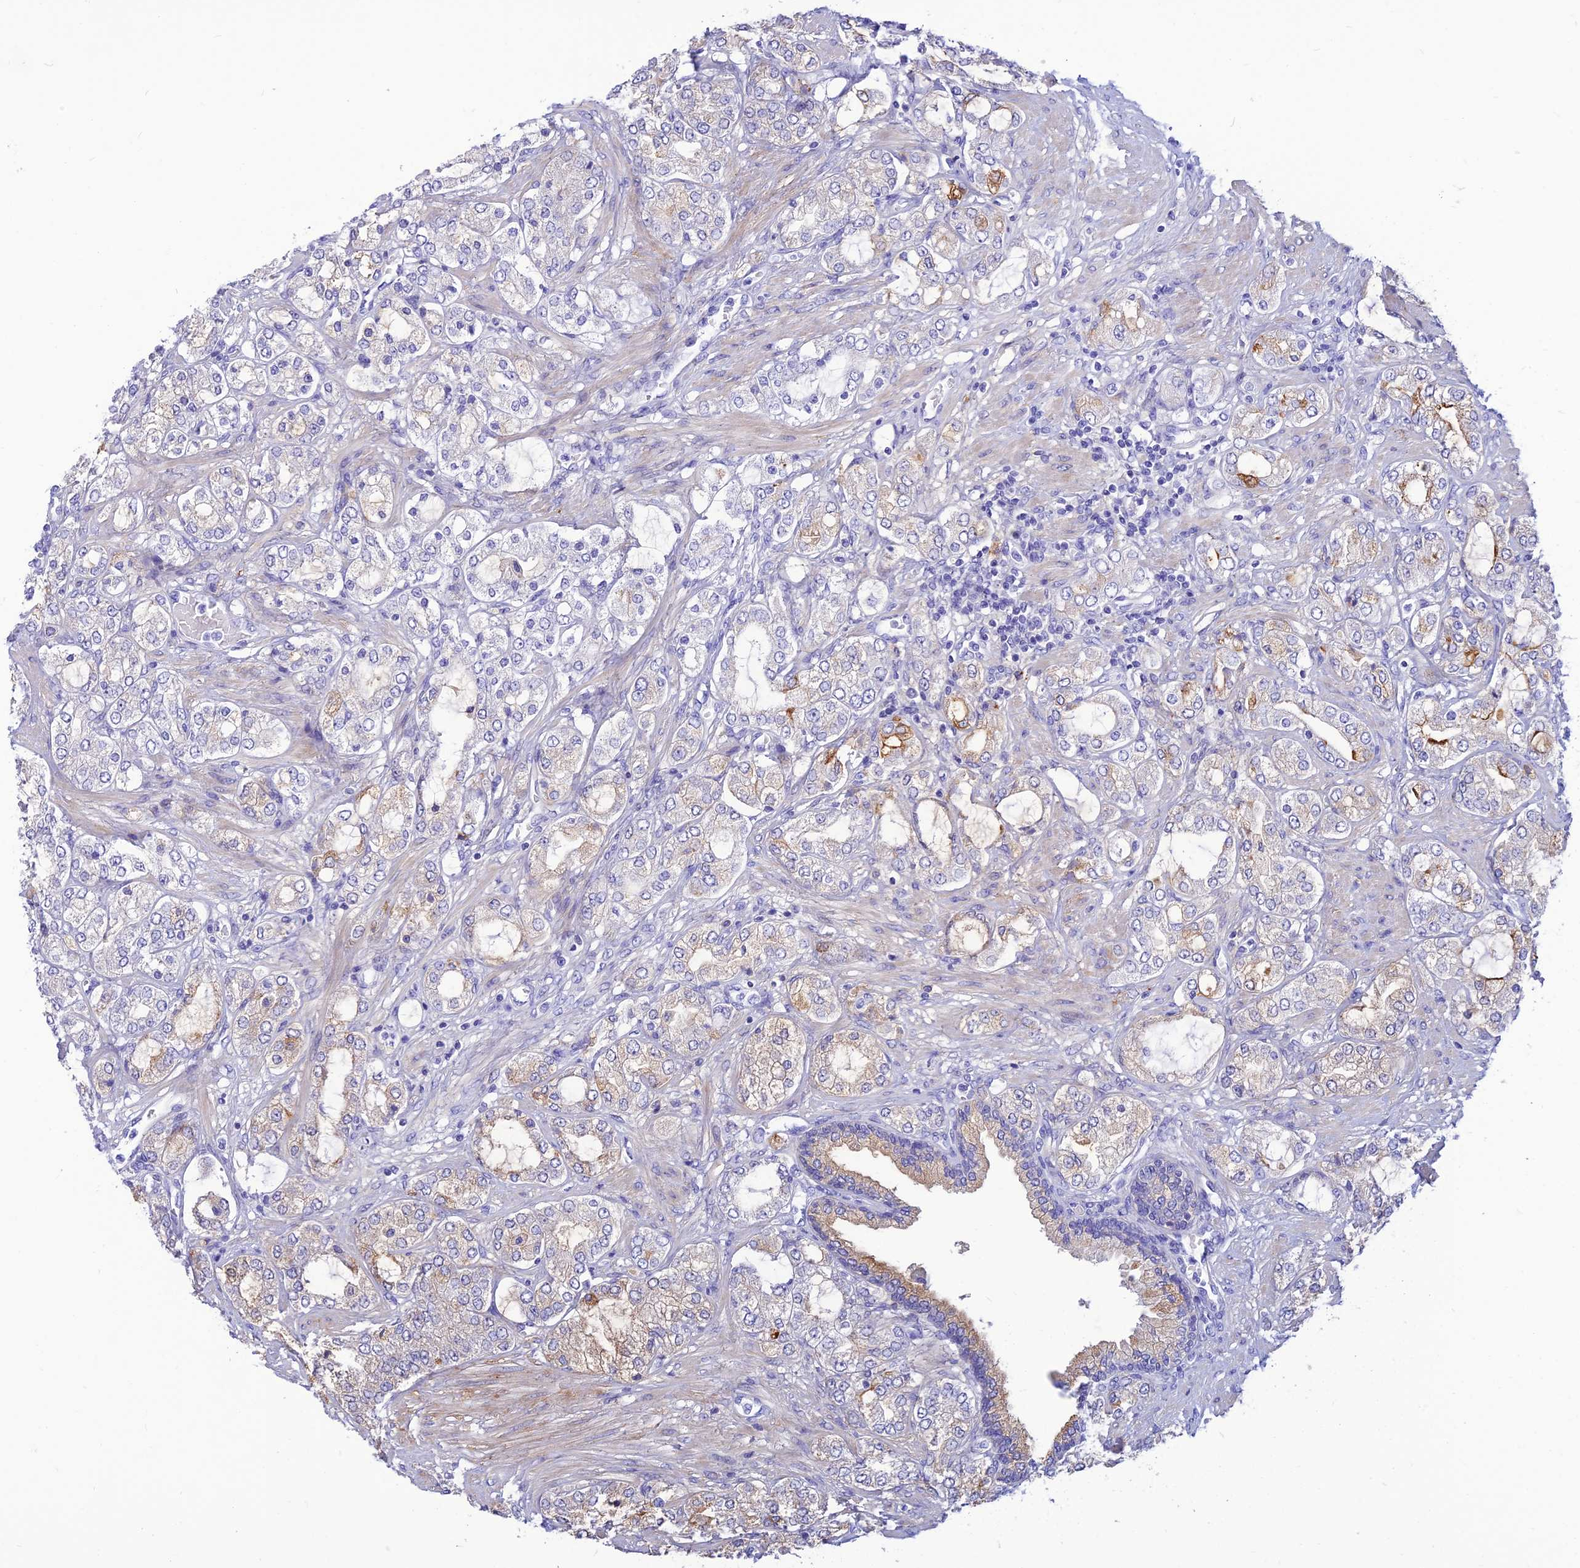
{"staining": {"intensity": "moderate", "quantity": "<25%", "location": "cytoplasmic/membranous"}, "tissue": "prostate cancer", "cell_type": "Tumor cells", "image_type": "cancer", "snomed": [{"axis": "morphology", "description": "Adenocarcinoma, High grade"}, {"axis": "topography", "description": "Prostate"}], "caption": "Moderate cytoplasmic/membranous staining for a protein is present in about <25% of tumor cells of prostate cancer using immunohistochemistry.", "gene": "PRNP", "patient": {"sex": "male", "age": 64}}